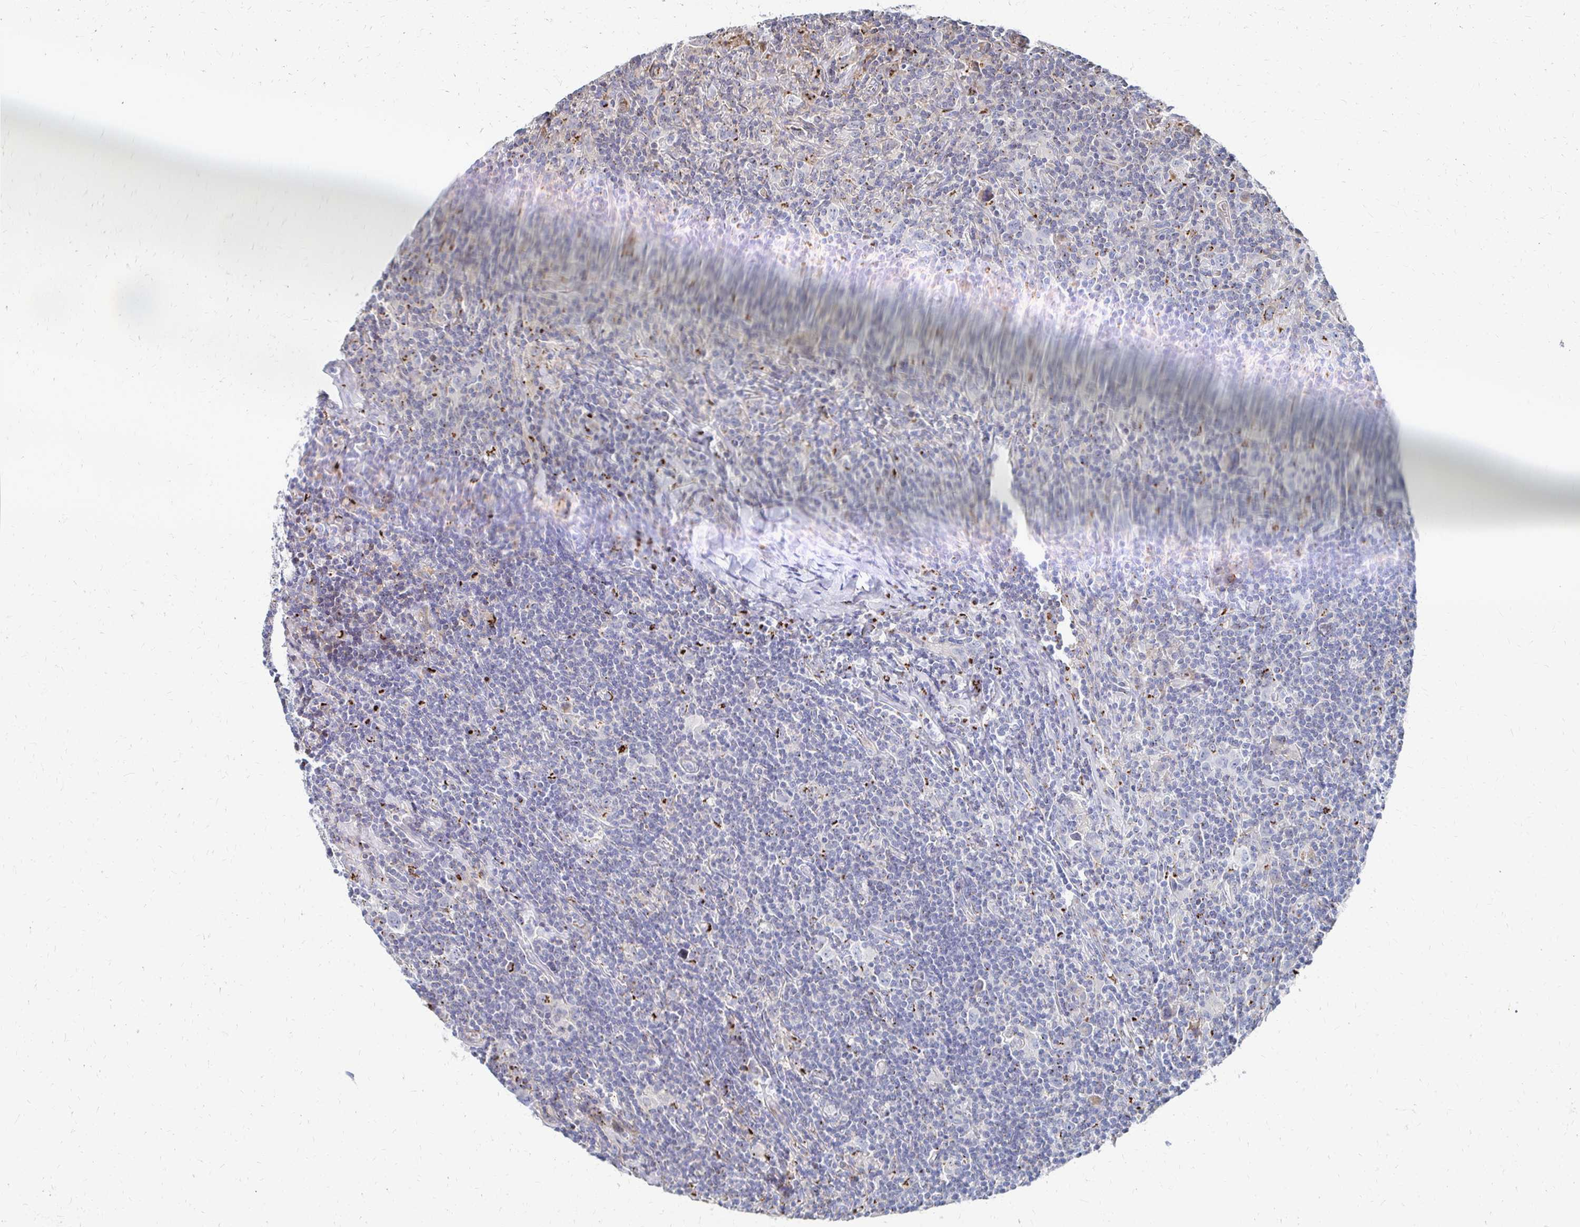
{"staining": {"intensity": "negative", "quantity": "none", "location": "none"}, "tissue": "lymphoma", "cell_type": "Tumor cells", "image_type": "cancer", "snomed": [{"axis": "morphology", "description": "Hodgkin's disease, NOS"}, {"axis": "topography", "description": "Lymph node"}], "caption": "This is an IHC photomicrograph of human Hodgkin's disease. There is no staining in tumor cells.", "gene": "MAN1A1", "patient": {"sex": "female", "age": 18}}